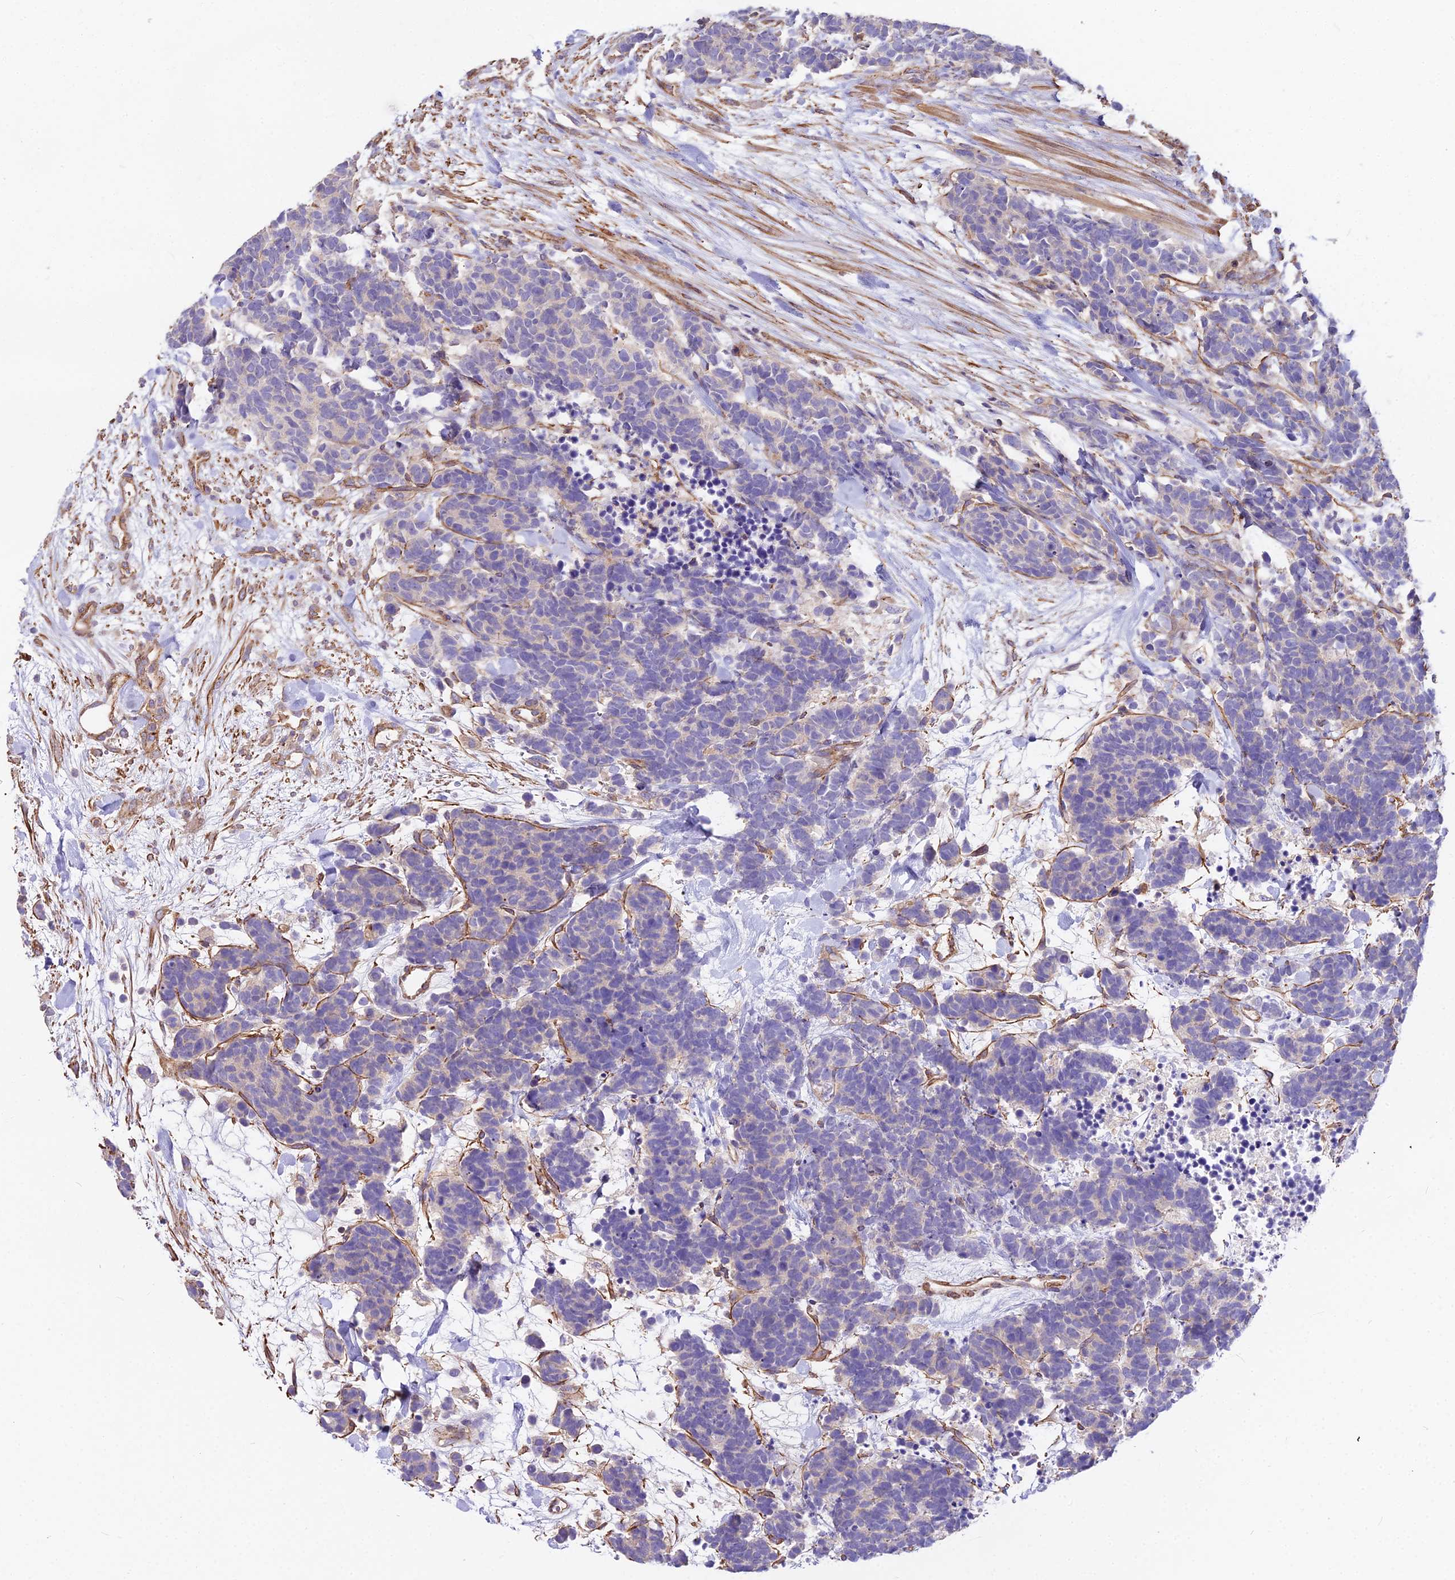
{"staining": {"intensity": "negative", "quantity": "none", "location": "none"}, "tissue": "carcinoid", "cell_type": "Tumor cells", "image_type": "cancer", "snomed": [{"axis": "morphology", "description": "Carcinoma, NOS"}, {"axis": "morphology", "description": "Carcinoid, malignant, NOS"}, {"axis": "topography", "description": "Prostate"}], "caption": "This histopathology image is of carcinoma stained with immunohistochemistry (IHC) to label a protein in brown with the nuclei are counter-stained blue. There is no positivity in tumor cells. (DAB immunohistochemistry, high magnification).", "gene": "GLYAT", "patient": {"sex": "male", "age": 57}}